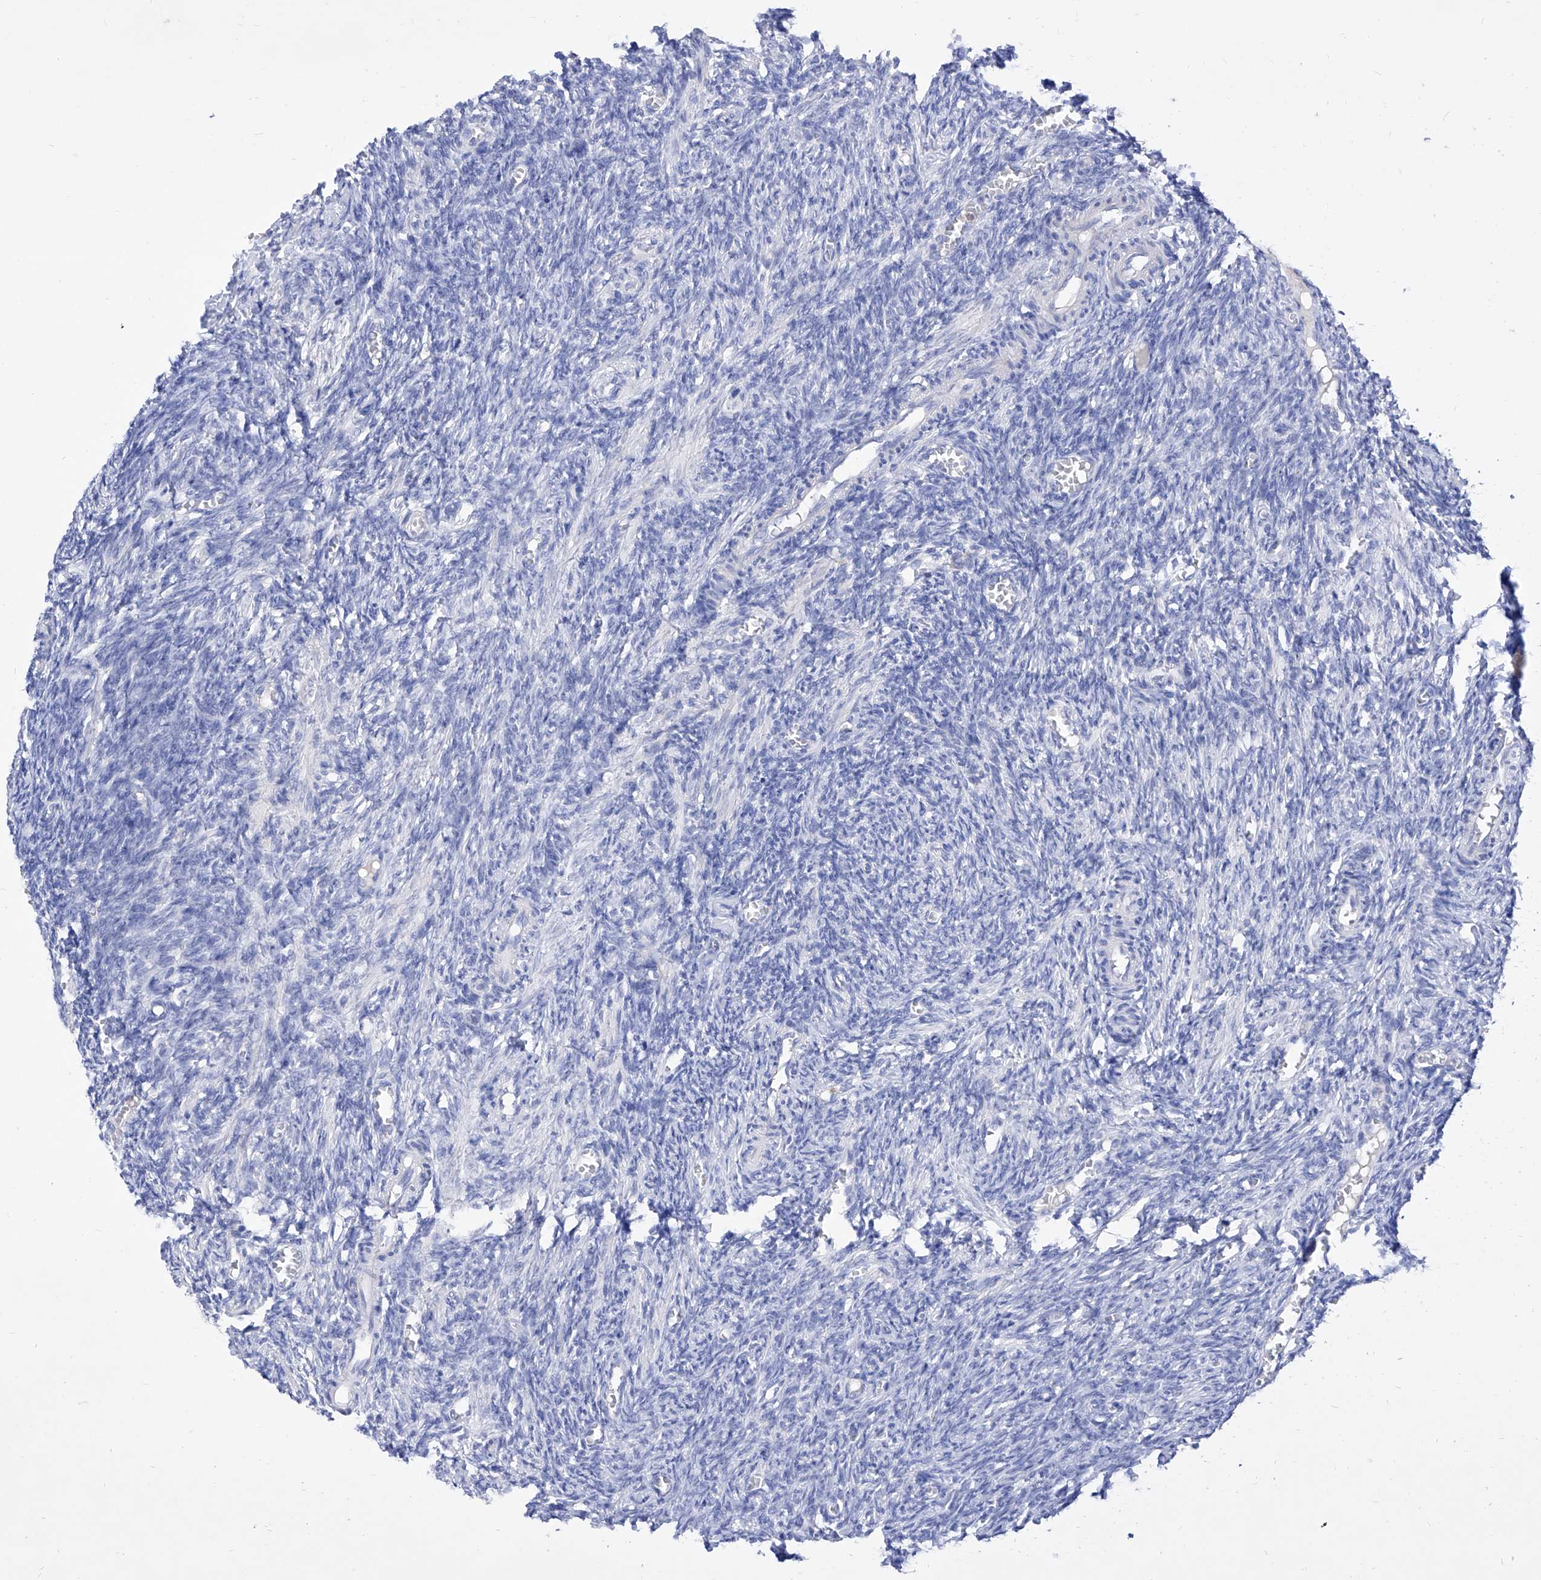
{"staining": {"intensity": "negative", "quantity": "none", "location": "none"}, "tissue": "ovary", "cell_type": "Ovarian stroma cells", "image_type": "normal", "snomed": [{"axis": "morphology", "description": "Normal tissue, NOS"}, {"axis": "topography", "description": "Ovary"}], "caption": "Ovarian stroma cells are negative for protein expression in normal human ovary. Nuclei are stained in blue.", "gene": "VAX1", "patient": {"sex": "female", "age": 27}}